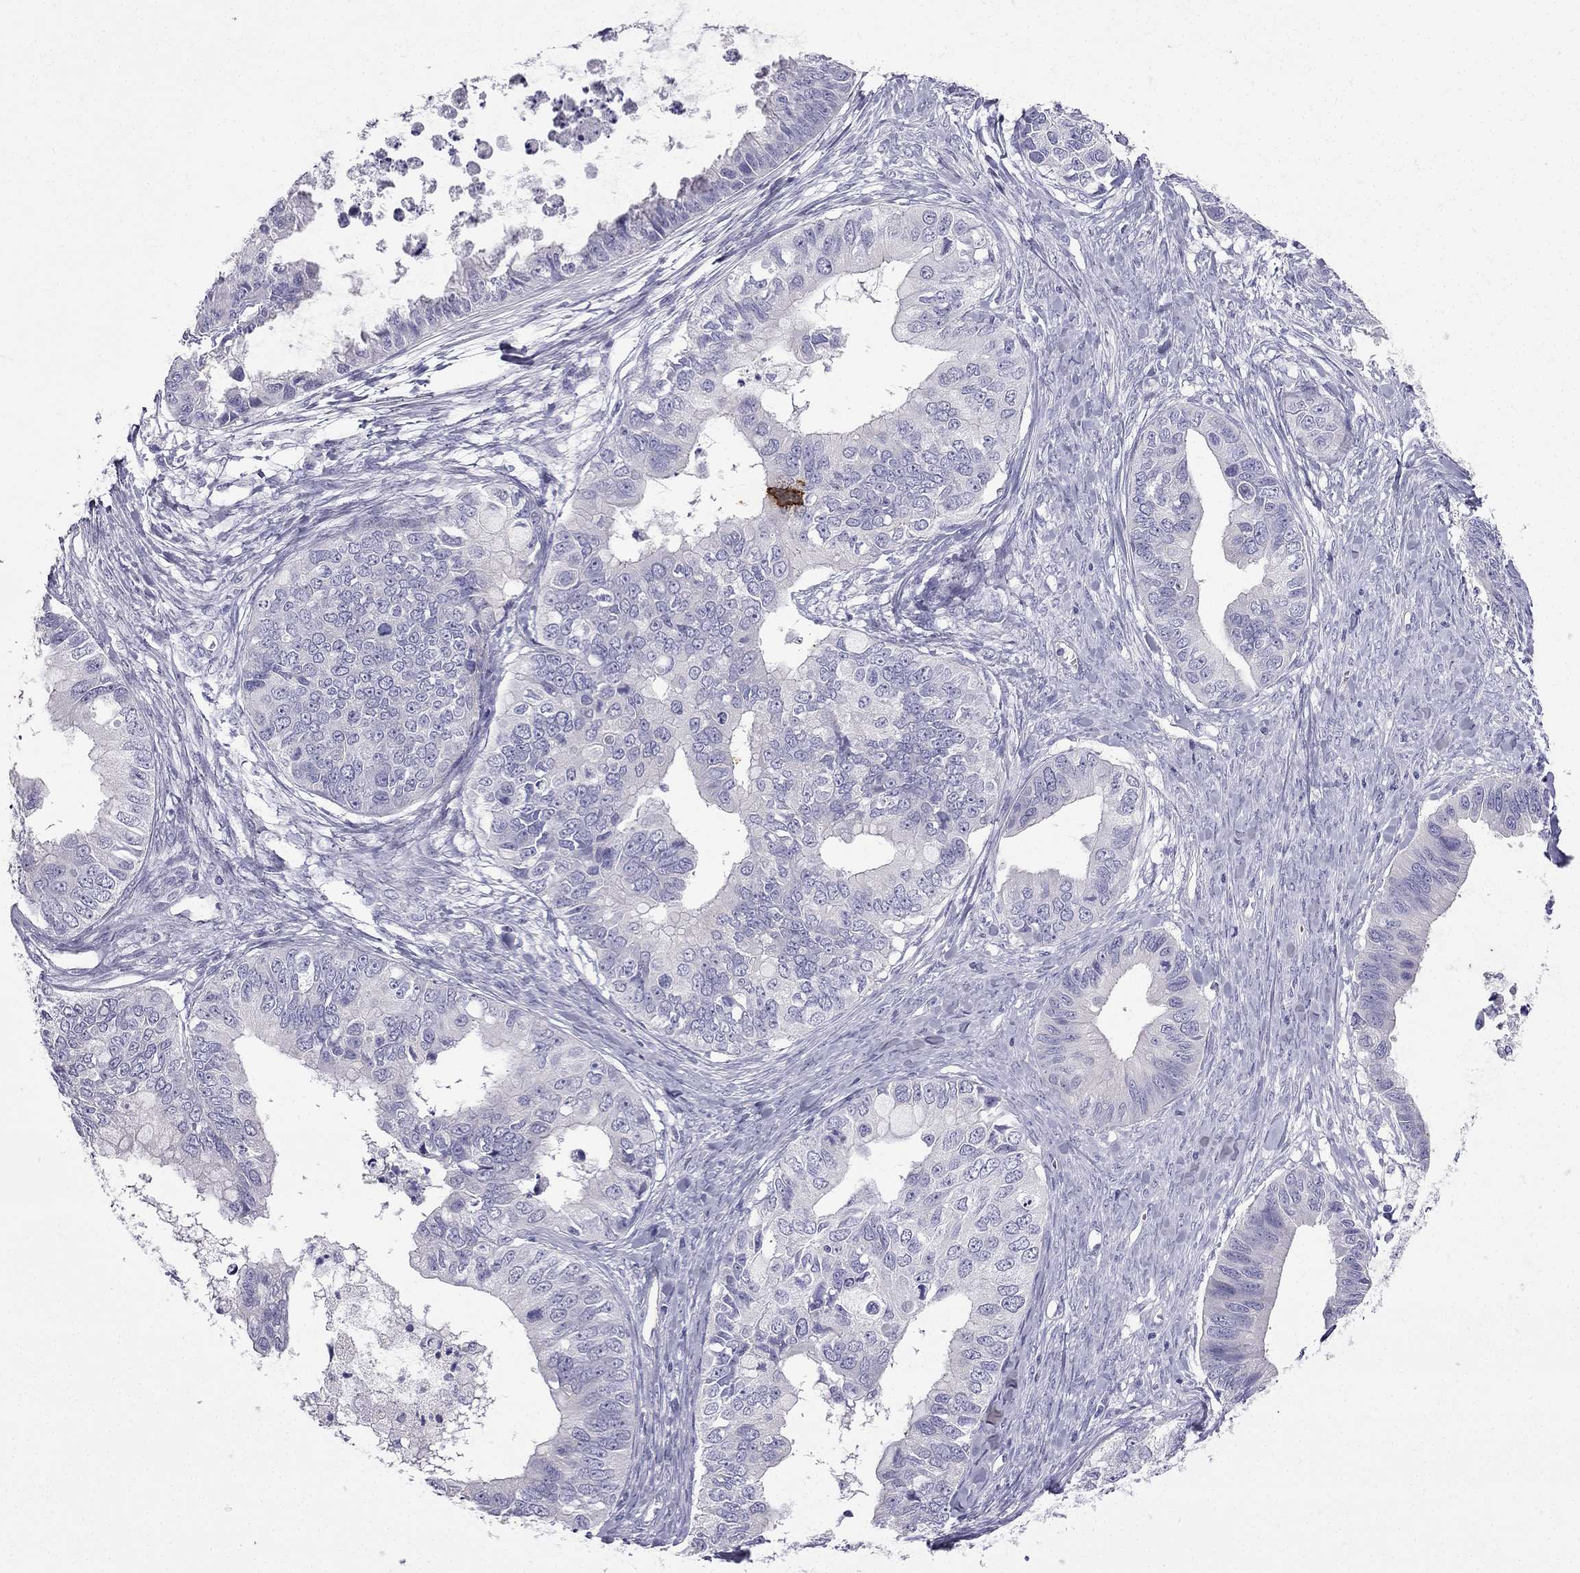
{"staining": {"intensity": "negative", "quantity": "none", "location": "none"}, "tissue": "ovarian cancer", "cell_type": "Tumor cells", "image_type": "cancer", "snomed": [{"axis": "morphology", "description": "Cystadenocarcinoma, mucinous, NOS"}, {"axis": "topography", "description": "Ovary"}], "caption": "Immunohistochemistry (IHC) of mucinous cystadenocarcinoma (ovarian) exhibits no expression in tumor cells.", "gene": "GJA8", "patient": {"sex": "female", "age": 76}}